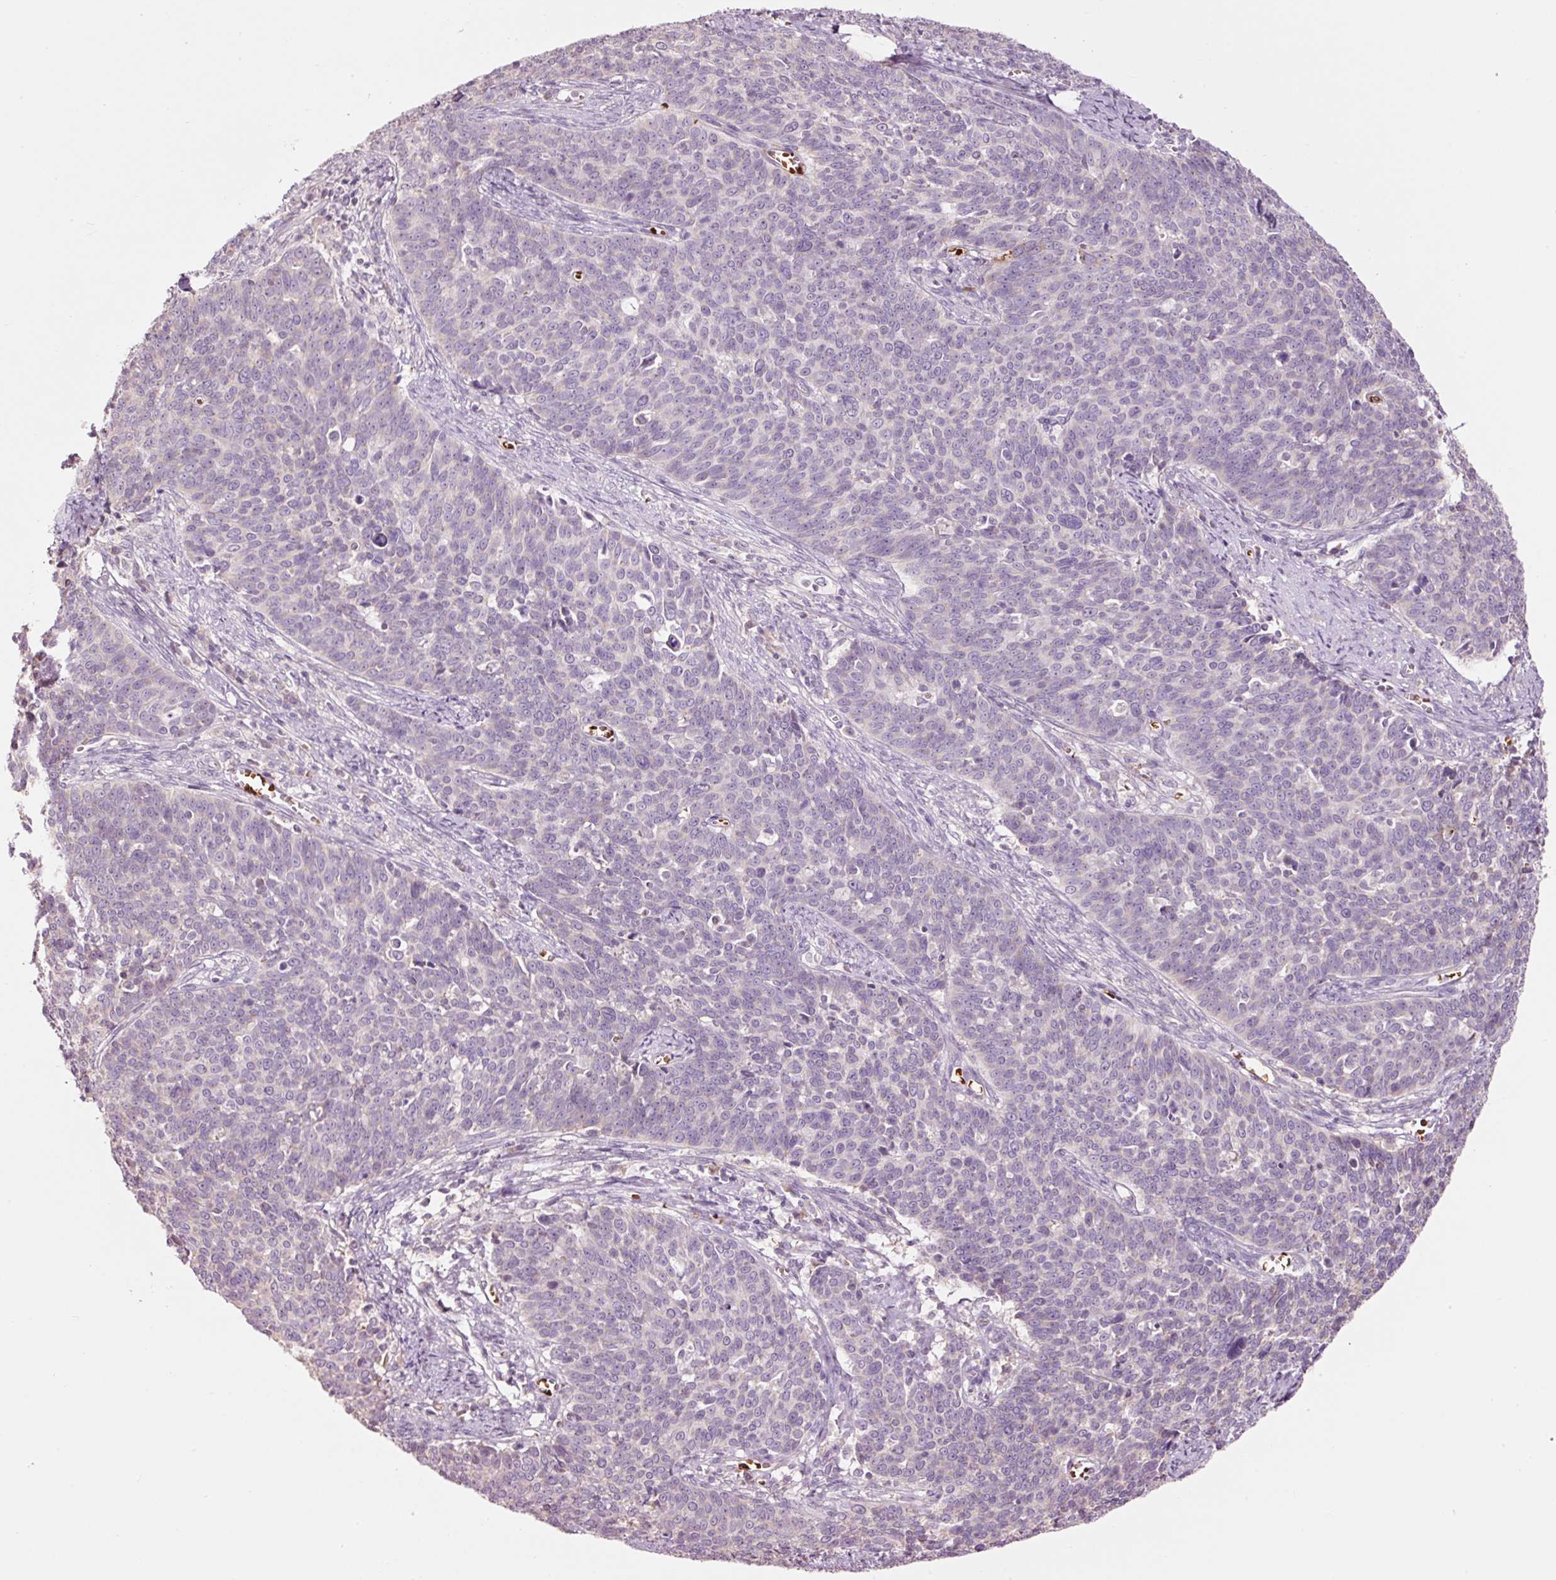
{"staining": {"intensity": "negative", "quantity": "none", "location": "none"}, "tissue": "cervical cancer", "cell_type": "Tumor cells", "image_type": "cancer", "snomed": [{"axis": "morphology", "description": "Squamous cell carcinoma, NOS"}, {"axis": "topography", "description": "Cervix"}], "caption": "Immunohistochemical staining of squamous cell carcinoma (cervical) demonstrates no significant staining in tumor cells. (Stains: DAB immunohistochemistry (IHC) with hematoxylin counter stain, Microscopy: brightfield microscopy at high magnification).", "gene": "LDHAL6B", "patient": {"sex": "female", "age": 39}}